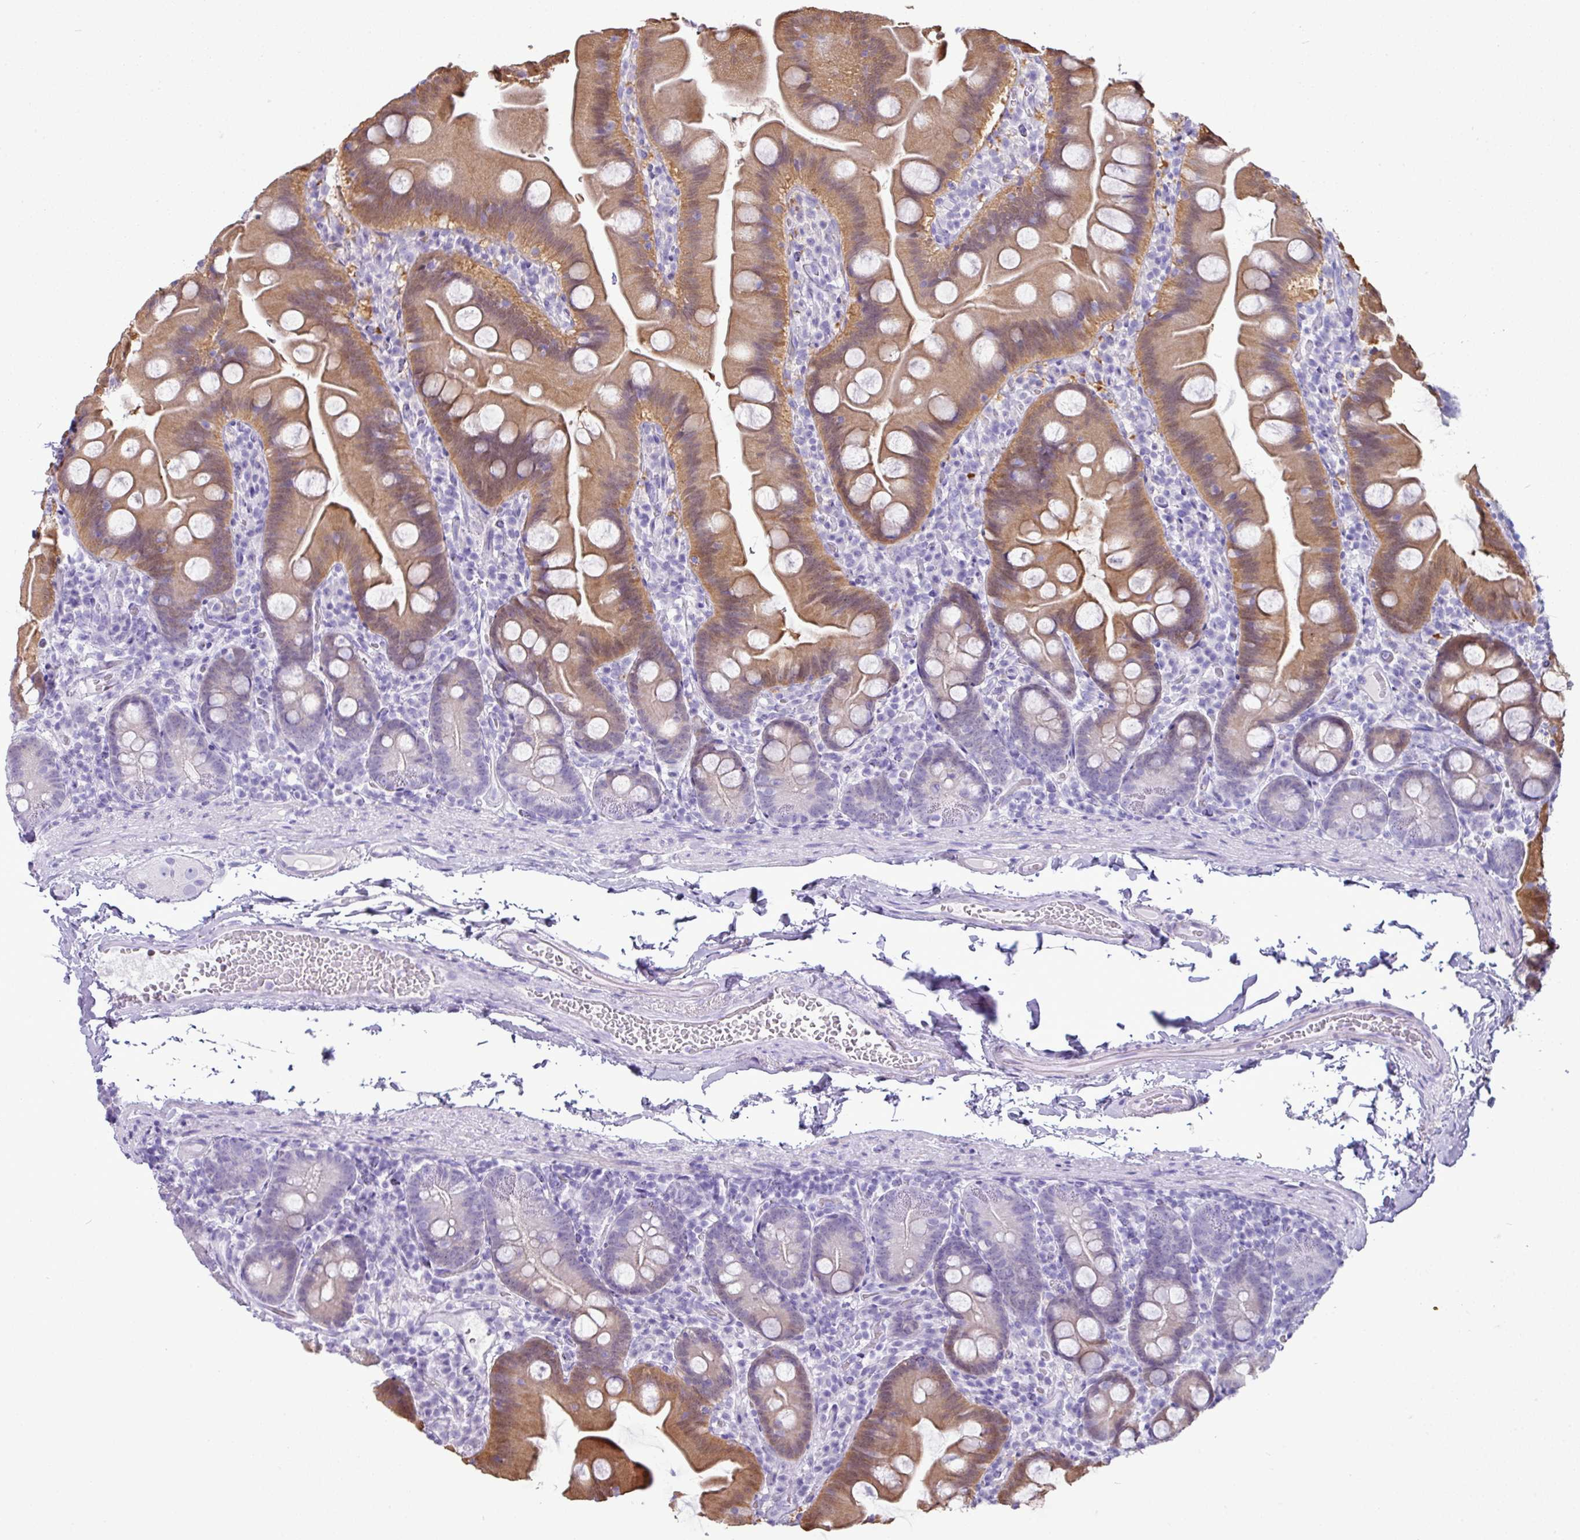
{"staining": {"intensity": "moderate", "quantity": ">75%", "location": "cytoplasmic/membranous,nuclear"}, "tissue": "small intestine", "cell_type": "Glandular cells", "image_type": "normal", "snomed": [{"axis": "morphology", "description": "Normal tissue, NOS"}, {"axis": "topography", "description": "Small intestine"}], "caption": "A histopathology image of human small intestine stained for a protein displays moderate cytoplasmic/membranous,nuclear brown staining in glandular cells.", "gene": "GSTA1", "patient": {"sex": "female", "age": 68}}